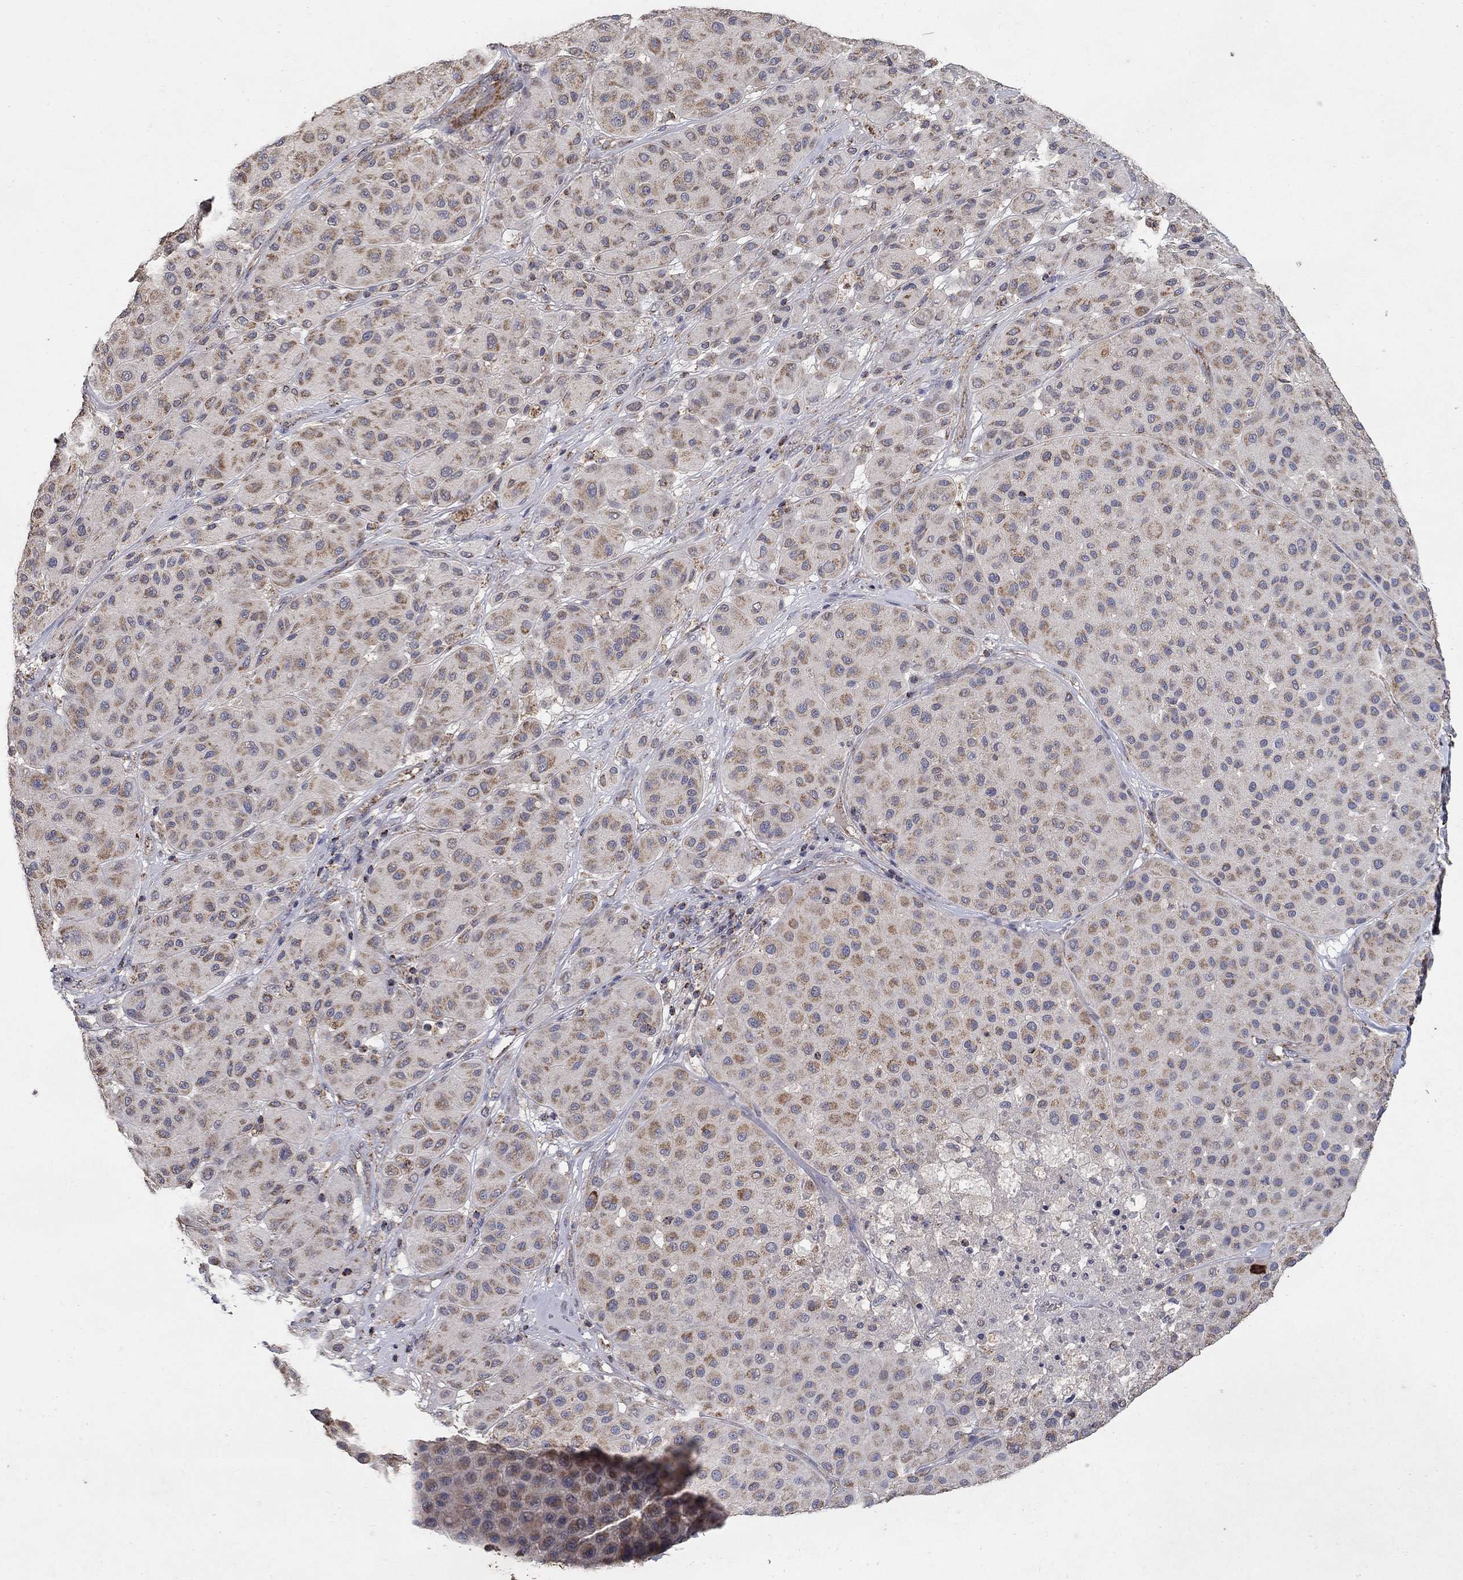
{"staining": {"intensity": "weak", "quantity": ">75%", "location": "cytoplasmic/membranous"}, "tissue": "melanoma", "cell_type": "Tumor cells", "image_type": "cancer", "snomed": [{"axis": "morphology", "description": "Malignant melanoma, Metastatic site"}, {"axis": "topography", "description": "Smooth muscle"}], "caption": "A micrograph of melanoma stained for a protein demonstrates weak cytoplasmic/membranous brown staining in tumor cells. The staining is performed using DAB (3,3'-diaminobenzidine) brown chromogen to label protein expression. The nuclei are counter-stained blue using hematoxylin.", "gene": "GPSM1", "patient": {"sex": "male", "age": 41}}